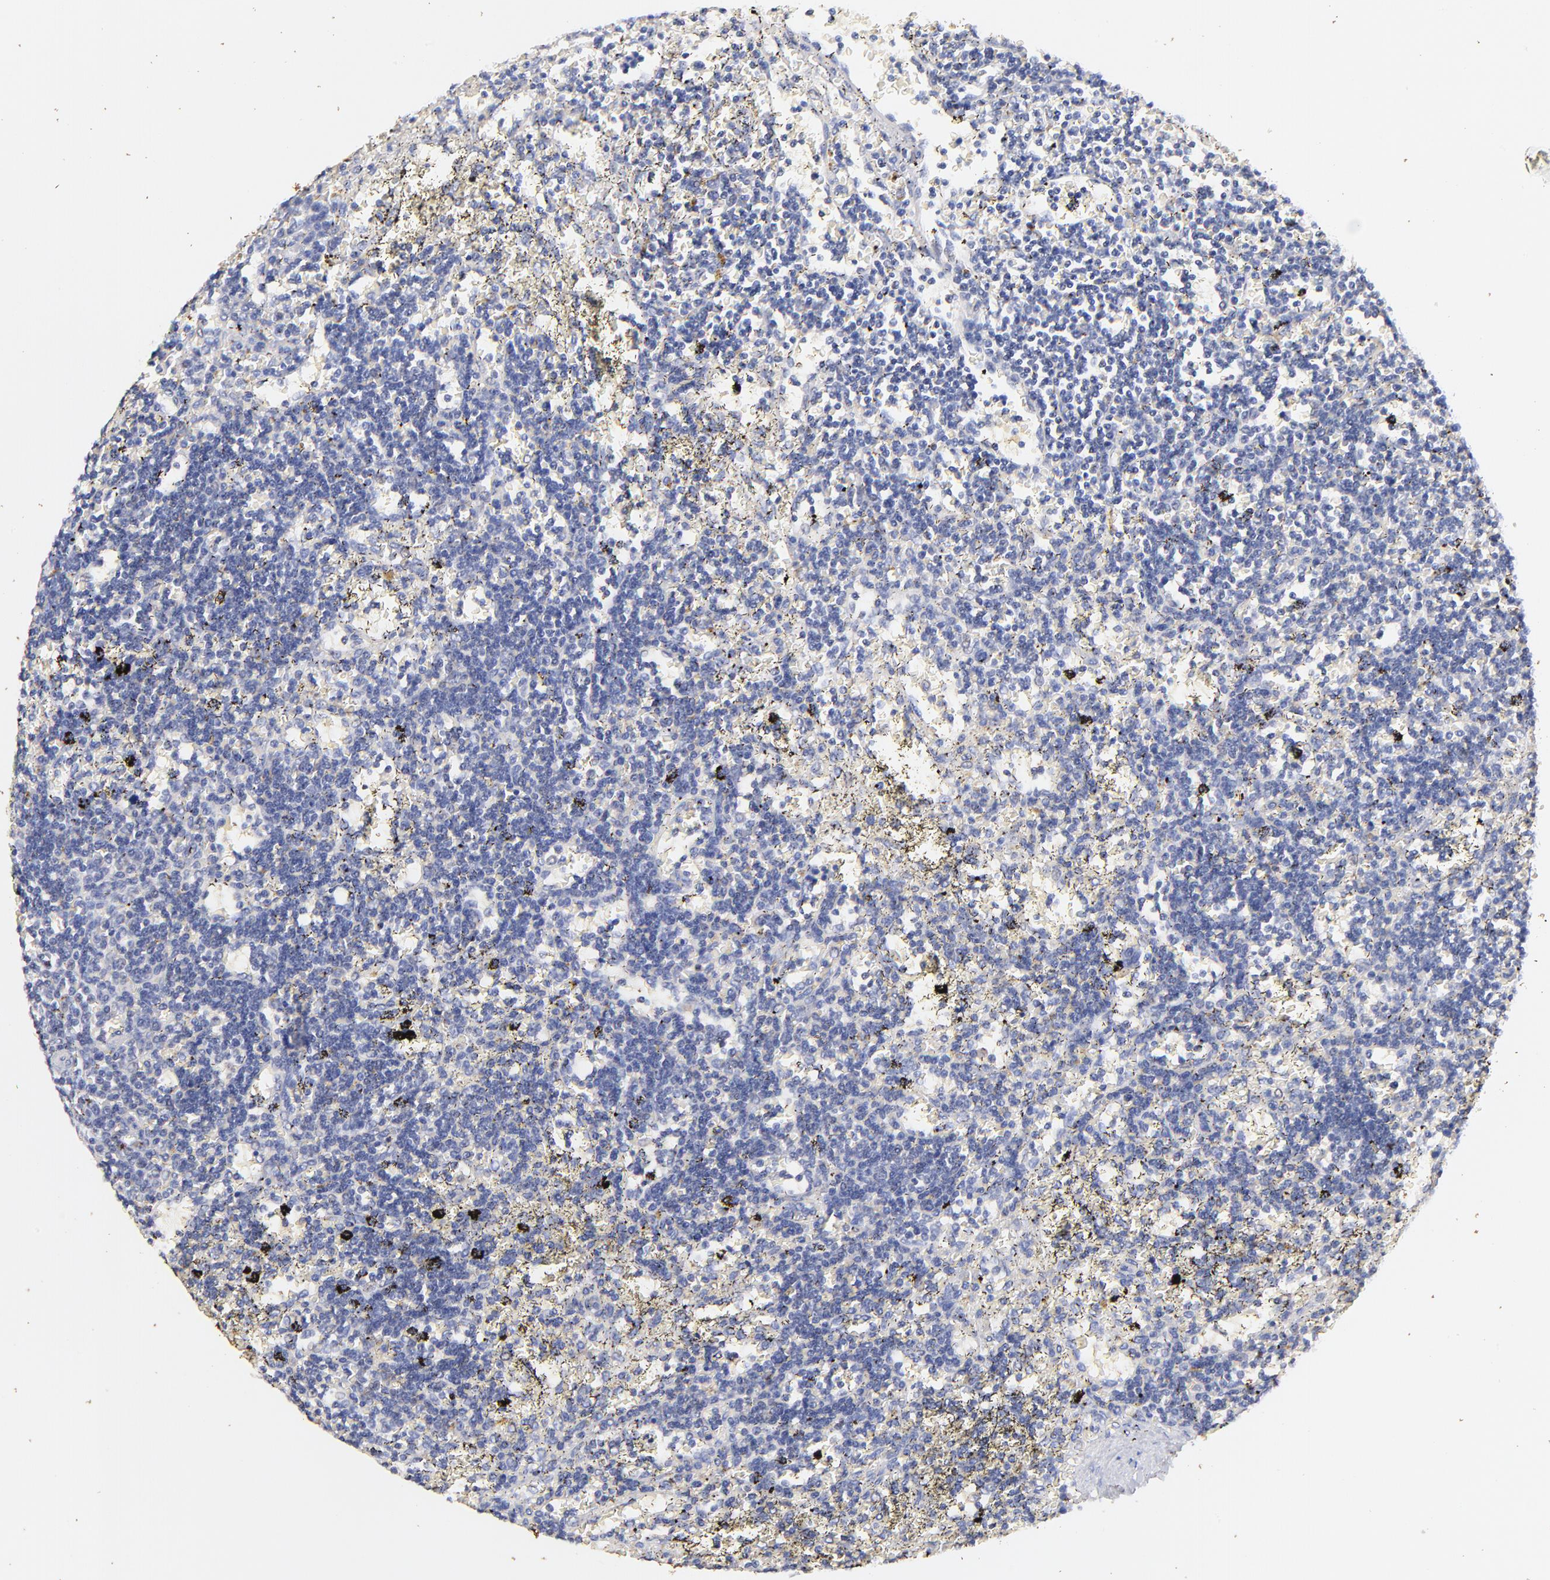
{"staining": {"intensity": "negative", "quantity": "none", "location": "none"}, "tissue": "lymphoma", "cell_type": "Tumor cells", "image_type": "cancer", "snomed": [{"axis": "morphology", "description": "Malignant lymphoma, non-Hodgkin's type, Low grade"}, {"axis": "topography", "description": "Spleen"}], "caption": "The histopathology image displays no staining of tumor cells in lymphoma.", "gene": "IGLV7-43", "patient": {"sex": "male", "age": 60}}